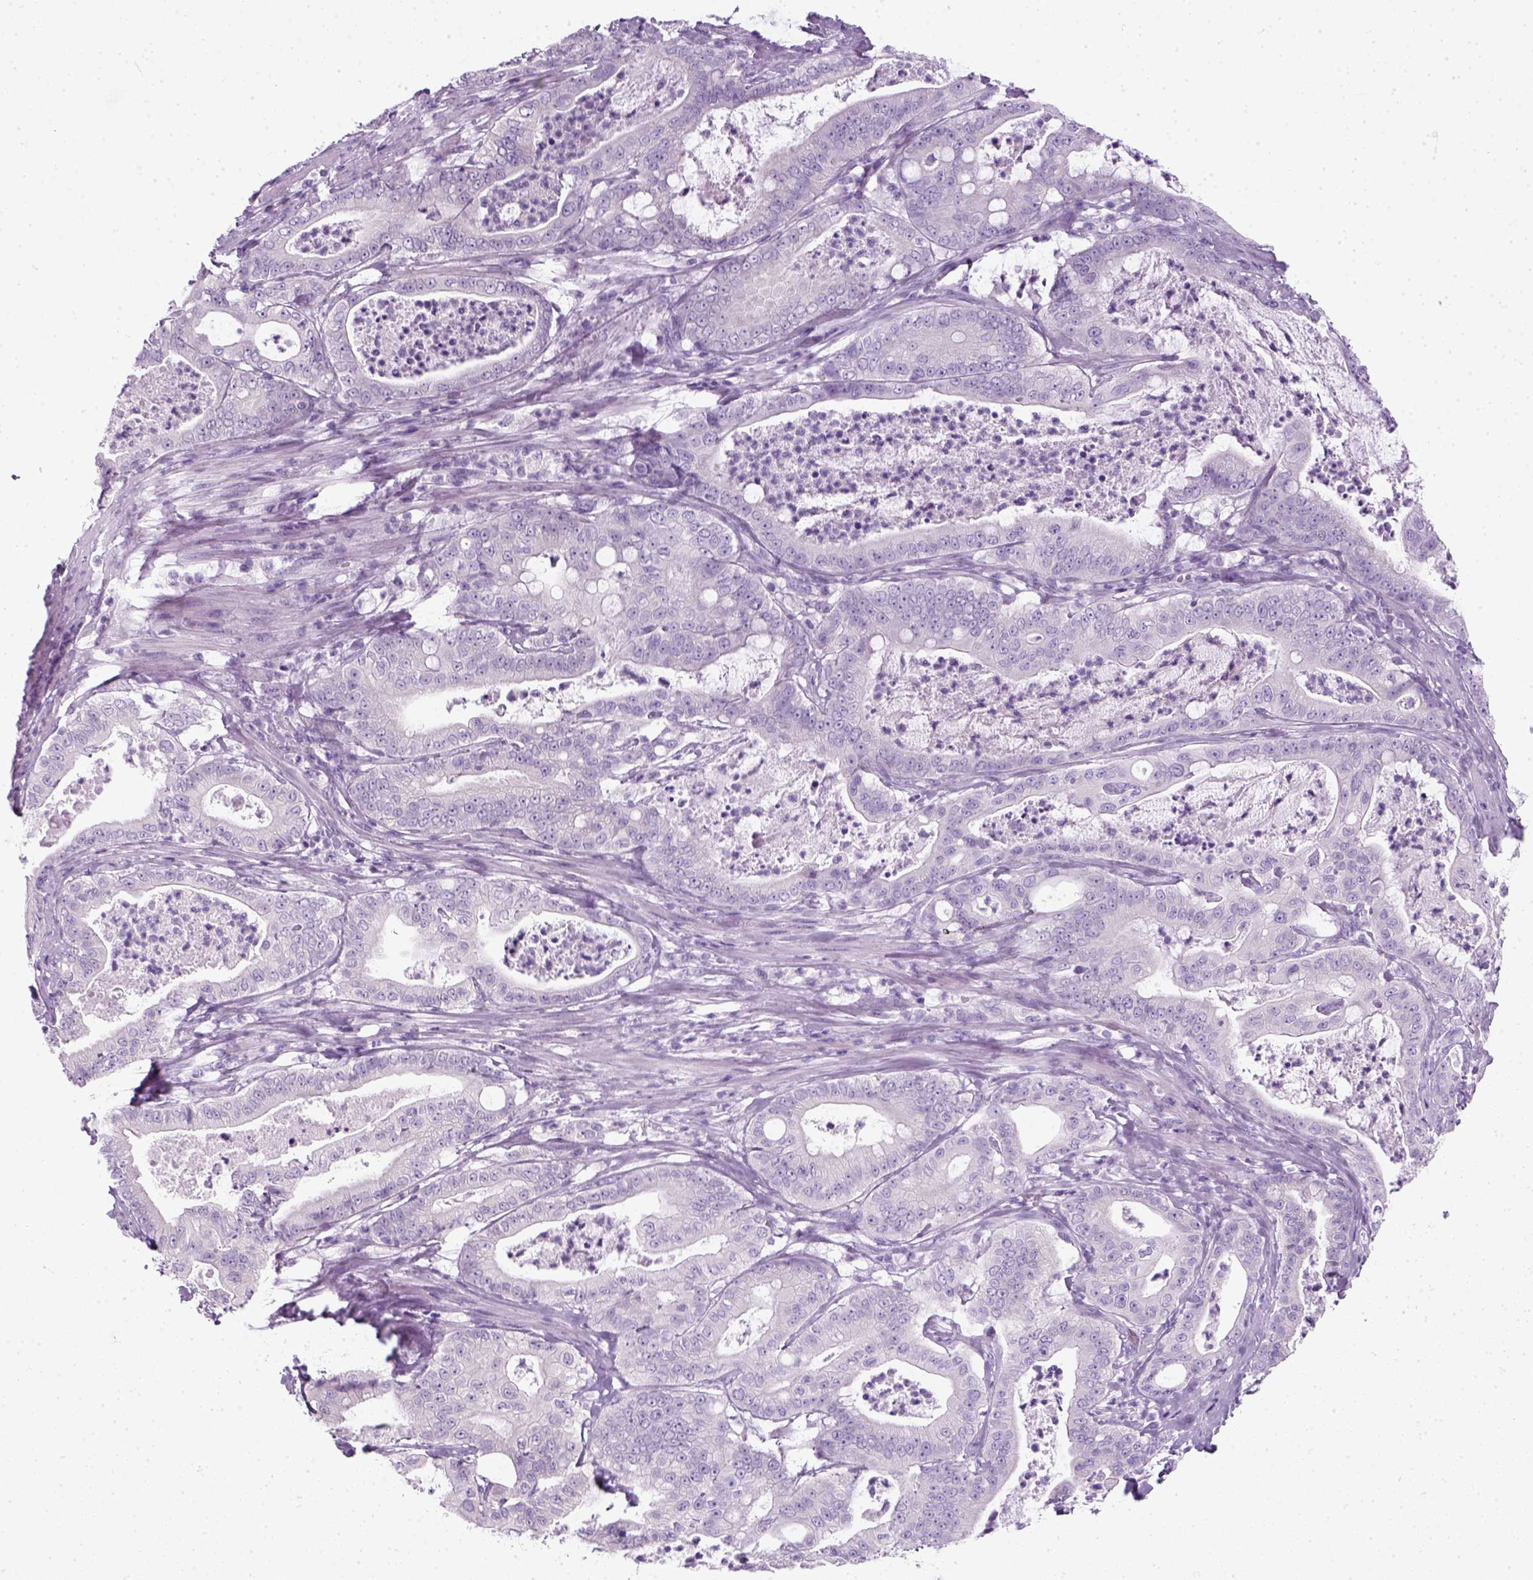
{"staining": {"intensity": "negative", "quantity": "none", "location": "none"}, "tissue": "pancreatic cancer", "cell_type": "Tumor cells", "image_type": "cancer", "snomed": [{"axis": "morphology", "description": "Adenocarcinoma, NOS"}, {"axis": "topography", "description": "Pancreas"}], "caption": "IHC micrograph of human pancreatic adenocarcinoma stained for a protein (brown), which demonstrates no staining in tumor cells.", "gene": "SLC12A5", "patient": {"sex": "male", "age": 71}}